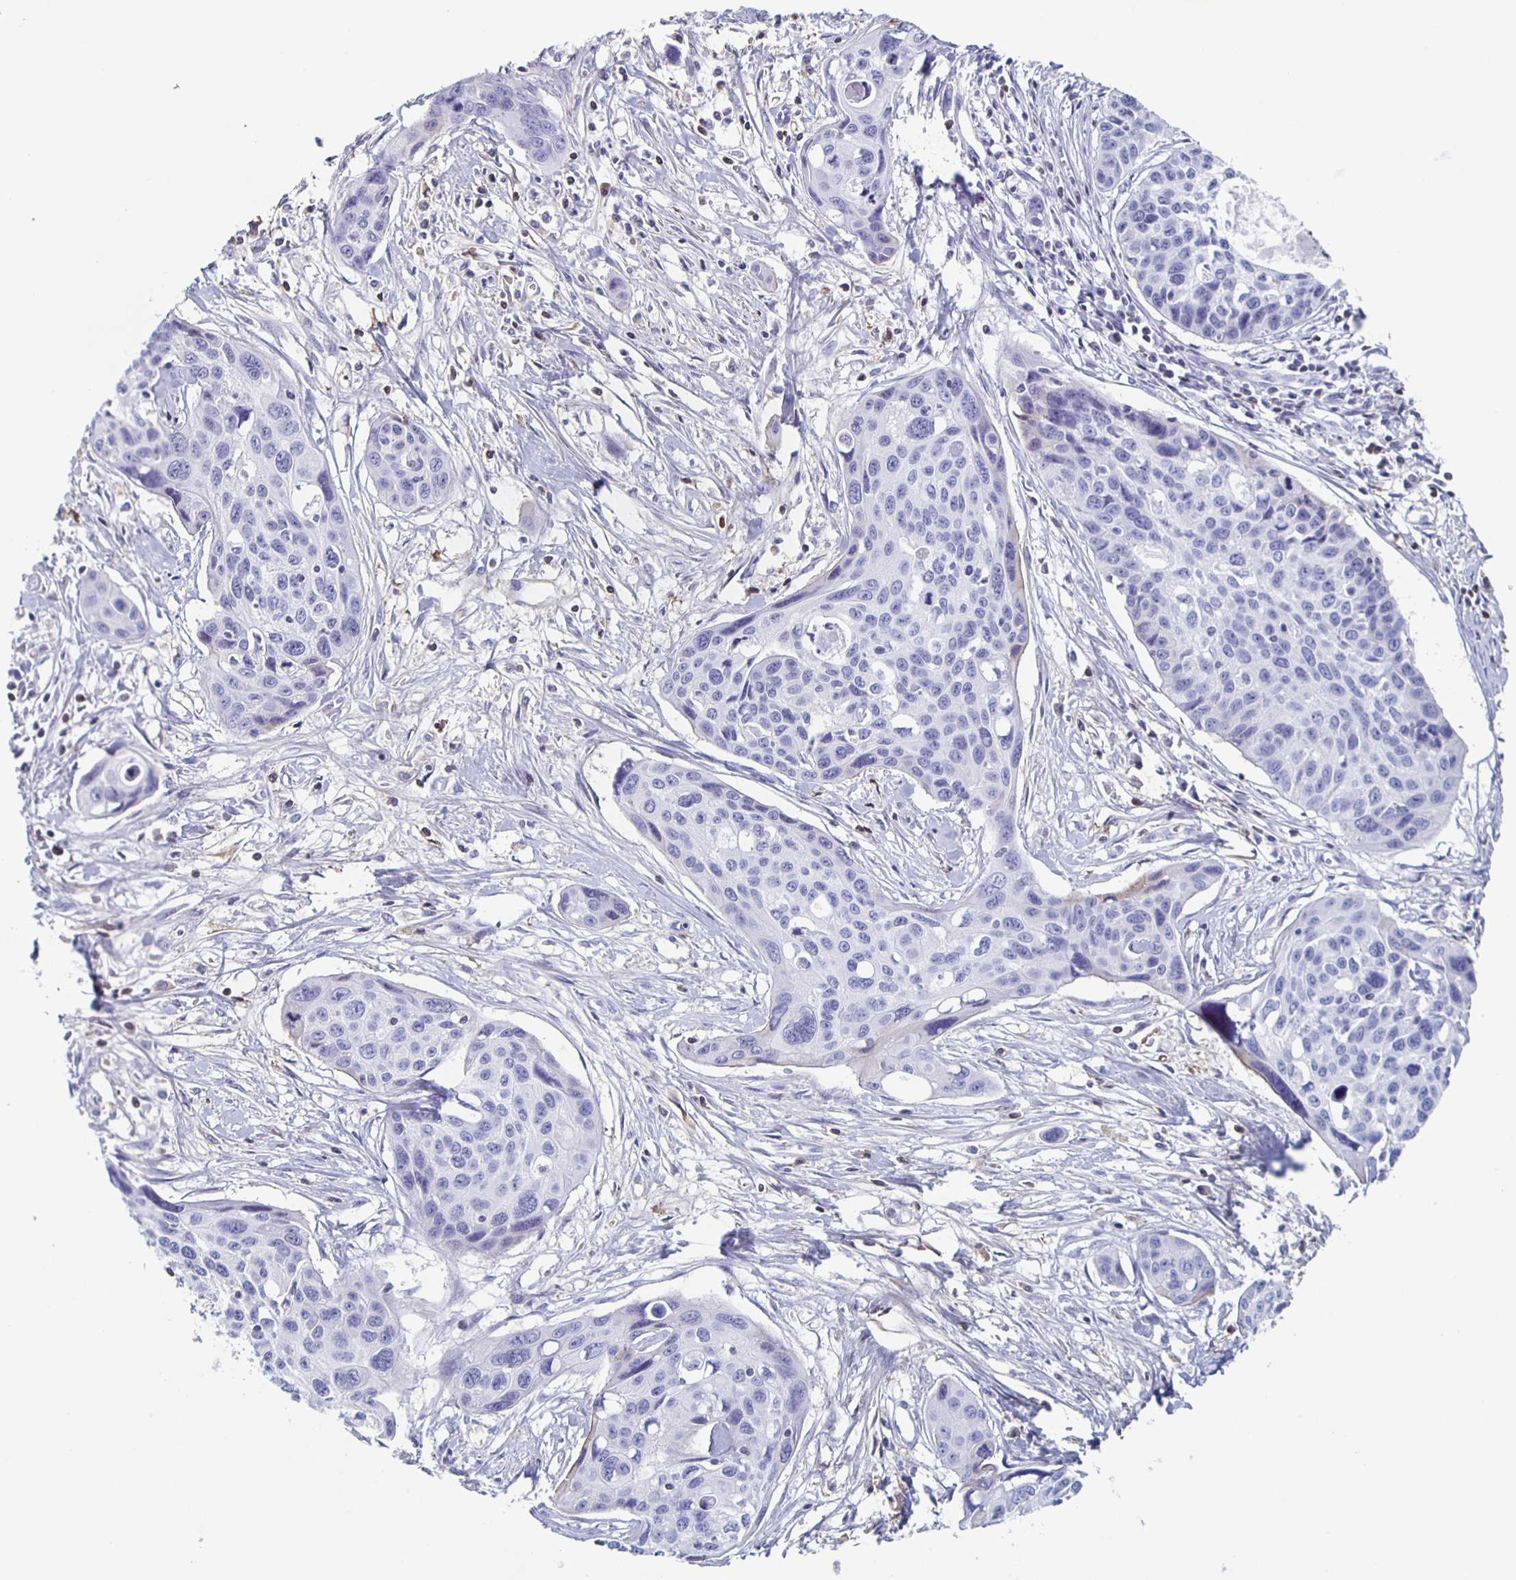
{"staining": {"intensity": "negative", "quantity": "none", "location": "none"}, "tissue": "cervical cancer", "cell_type": "Tumor cells", "image_type": "cancer", "snomed": [{"axis": "morphology", "description": "Squamous cell carcinoma, NOS"}, {"axis": "topography", "description": "Cervix"}], "caption": "Human cervical squamous cell carcinoma stained for a protein using immunohistochemistry reveals no expression in tumor cells.", "gene": "FGA", "patient": {"sex": "female", "age": 31}}